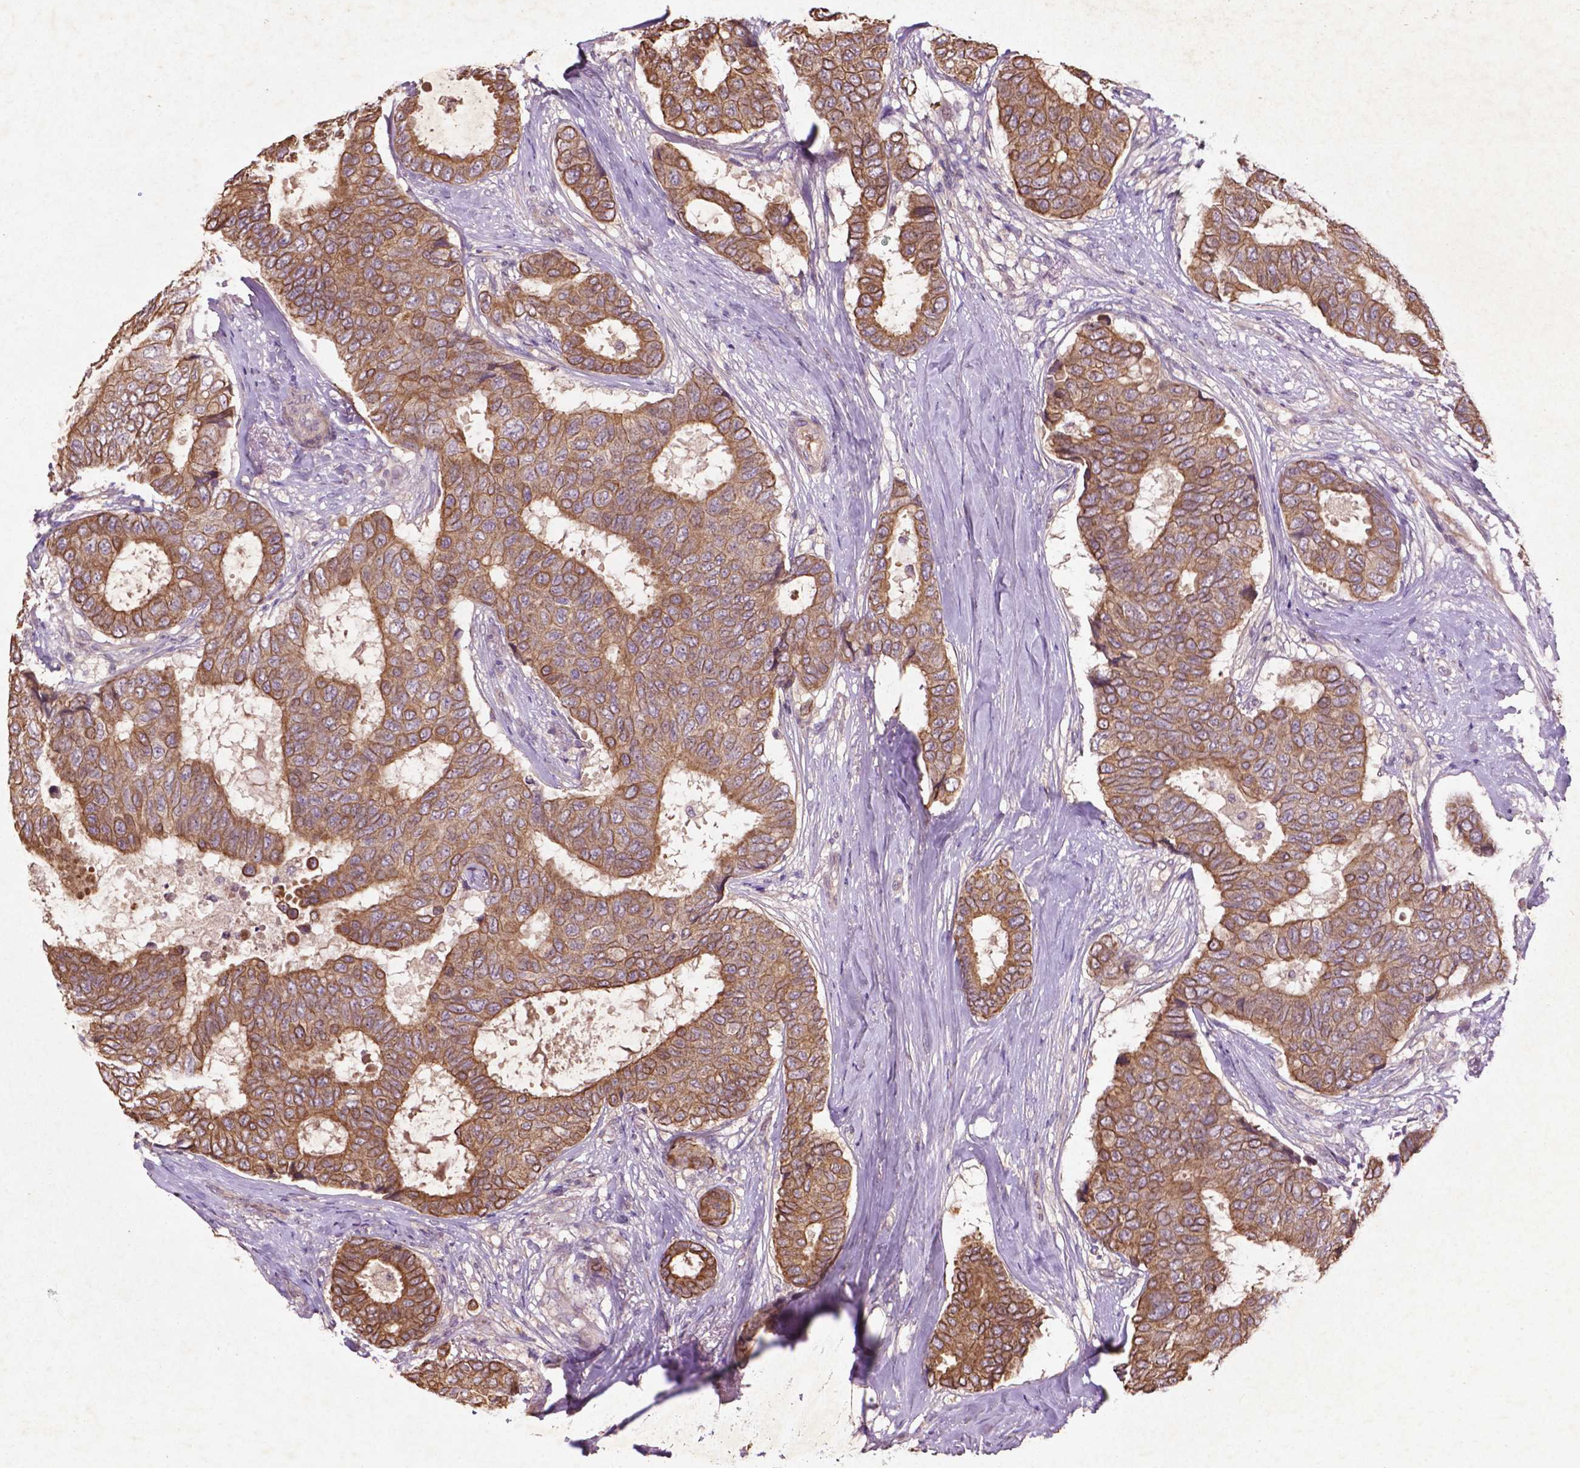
{"staining": {"intensity": "moderate", "quantity": ">75%", "location": "cytoplasmic/membranous"}, "tissue": "breast cancer", "cell_type": "Tumor cells", "image_type": "cancer", "snomed": [{"axis": "morphology", "description": "Duct carcinoma"}, {"axis": "topography", "description": "Breast"}], "caption": "Protein expression by immunohistochemistry reveals moderate cytoplasmic/membranous expression in about >75% of tumor cells in invasive ductal carcinoma (breast). (Stains: DAB (3,3'-diaminobenzidine) in brown, nuclei in blue, Microscopy: brightfield microscopy at high magnification).", "gene": "COQ2", "patient": {"sex": "female", "age": 75}}